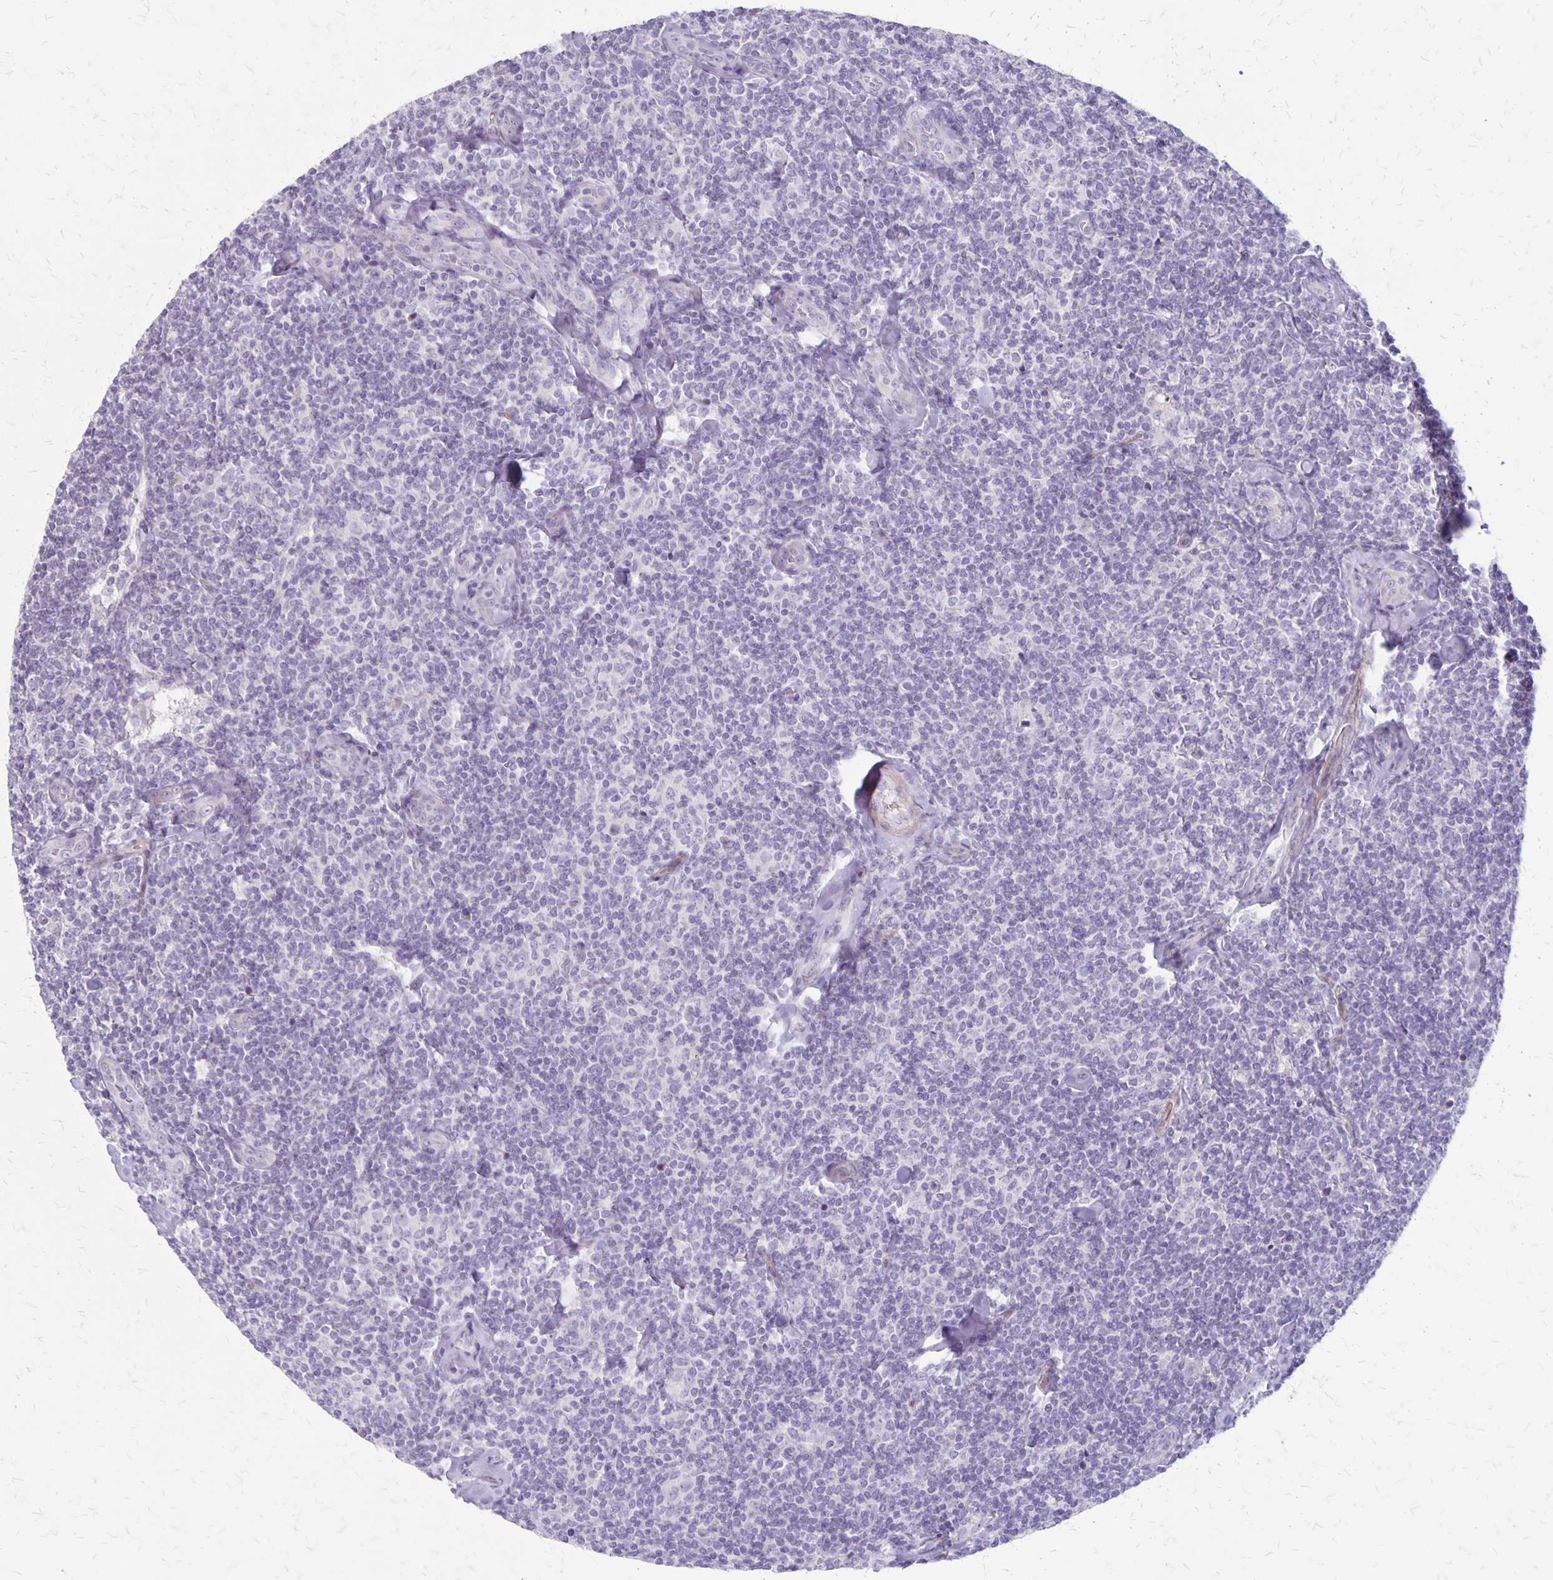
{"staining": {"intensity": "negative", "quantity": "none", "location": "none"}, "tissue": "lymphoma", "cell_type": "Tumor cells", "image_type": "cancer", "snomed": [{"axis": "morphology", "description": "Malignant lymphoma, non-Hodgkin's type, Low grade"}, {"axis": "topography", "description": "Lymph node"}], "caption": "DAB immunohistochemical staining of lymphoma exhibits no significant staining in tumor cells. (IHC, brightfield microscopy, high magnification).", "gene": "HOMER1", "patient": {"sex": "female", "age": 56}}